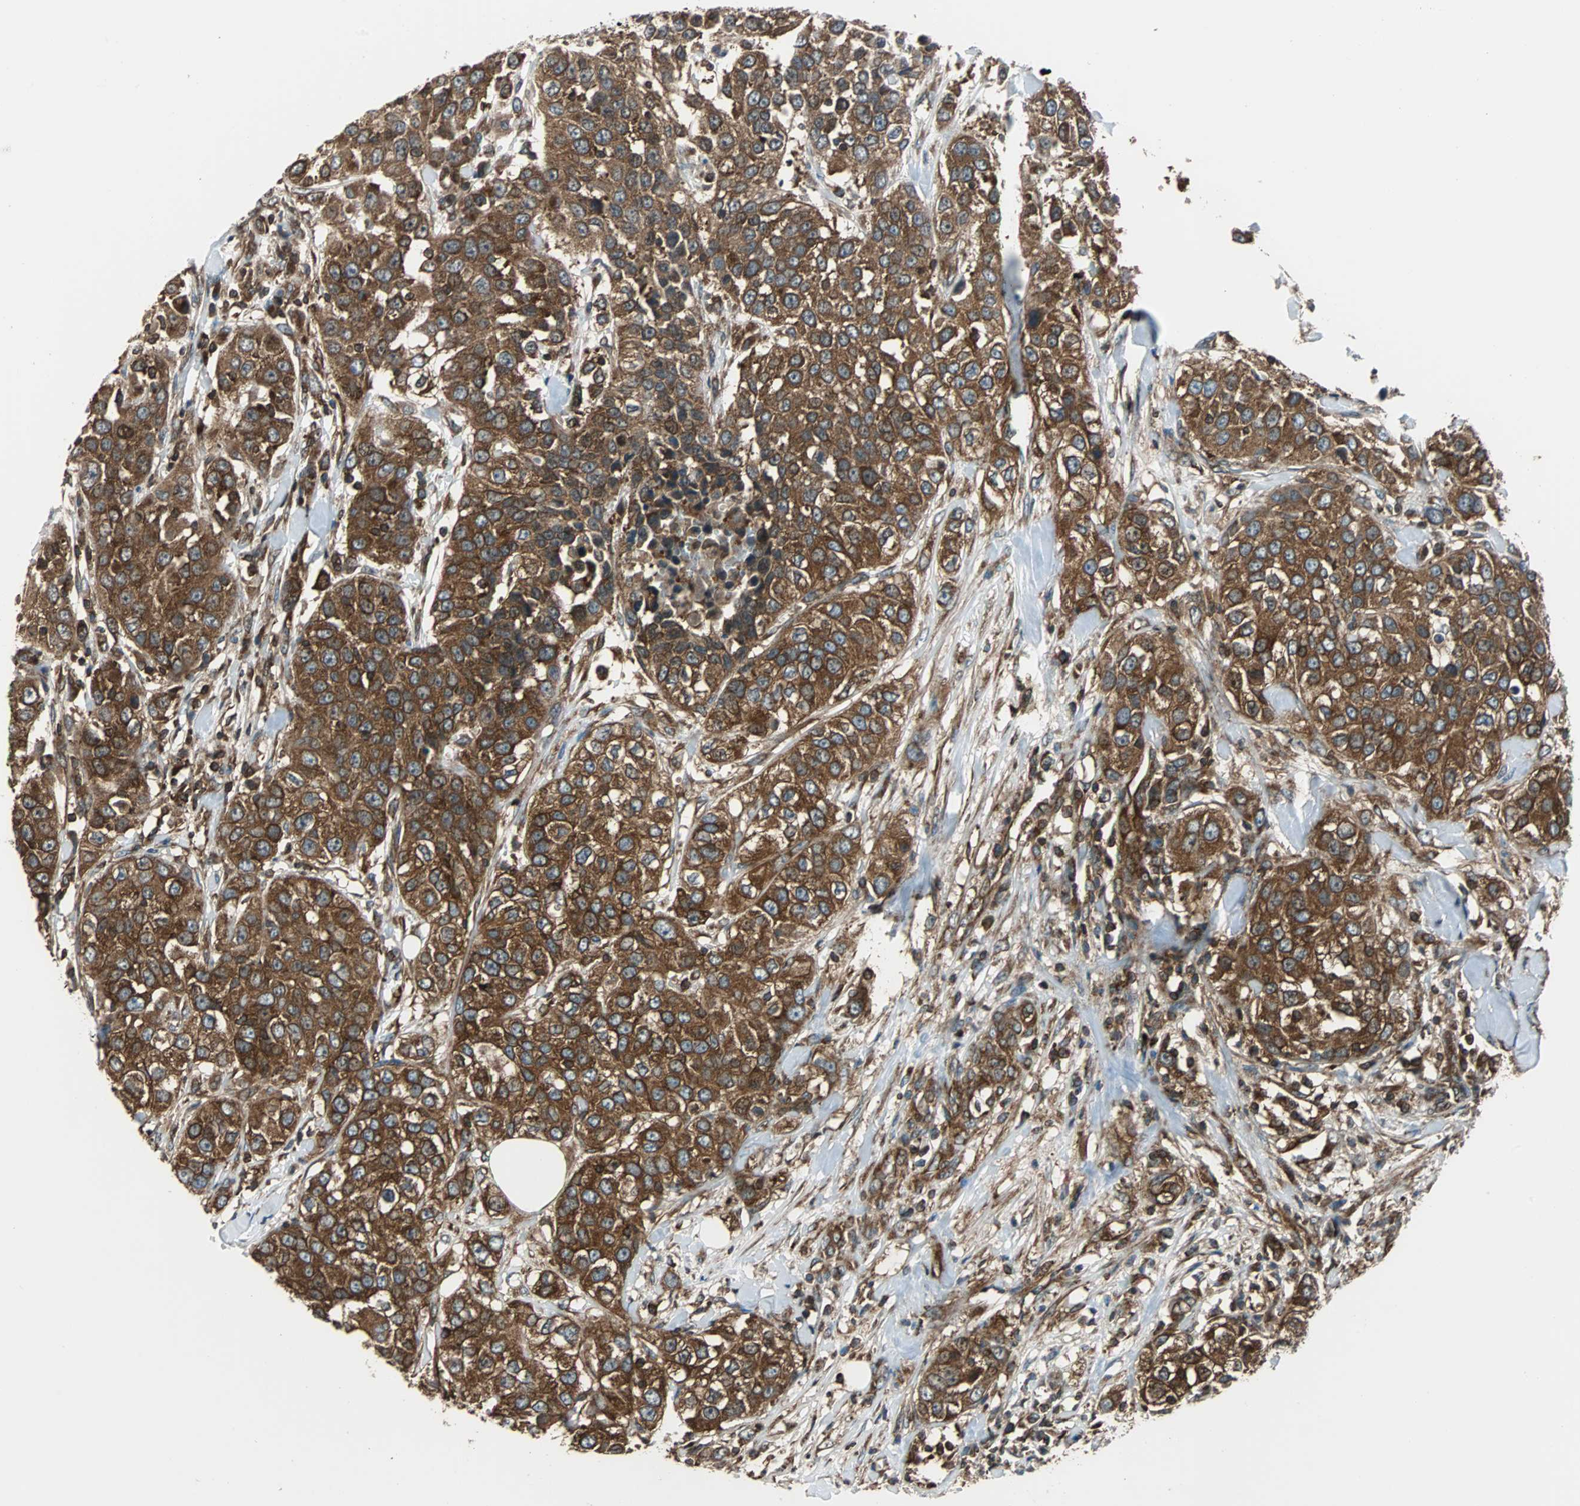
{"staining": {"intensity": "strong", "quantity": ">75%", "location": "cytoplasmic/membranous"}, "tissue": "urothelial cancer", "cell_type": "Tumor cells", "image_type": "cancer", "snomed": [{"axis": "morphology", "description": "Urothelial carcinoma, High grade"}, {"axis": "topography", "description": "Urinary bladder"}], "caption": "Protein staining exhibits strong cytoplasmic/membranous expression in about >75% of tumor cells in high-grade urothelial carcinoma.", "gene": "RELA", "patient": {"sex": "female", "age": 80}}